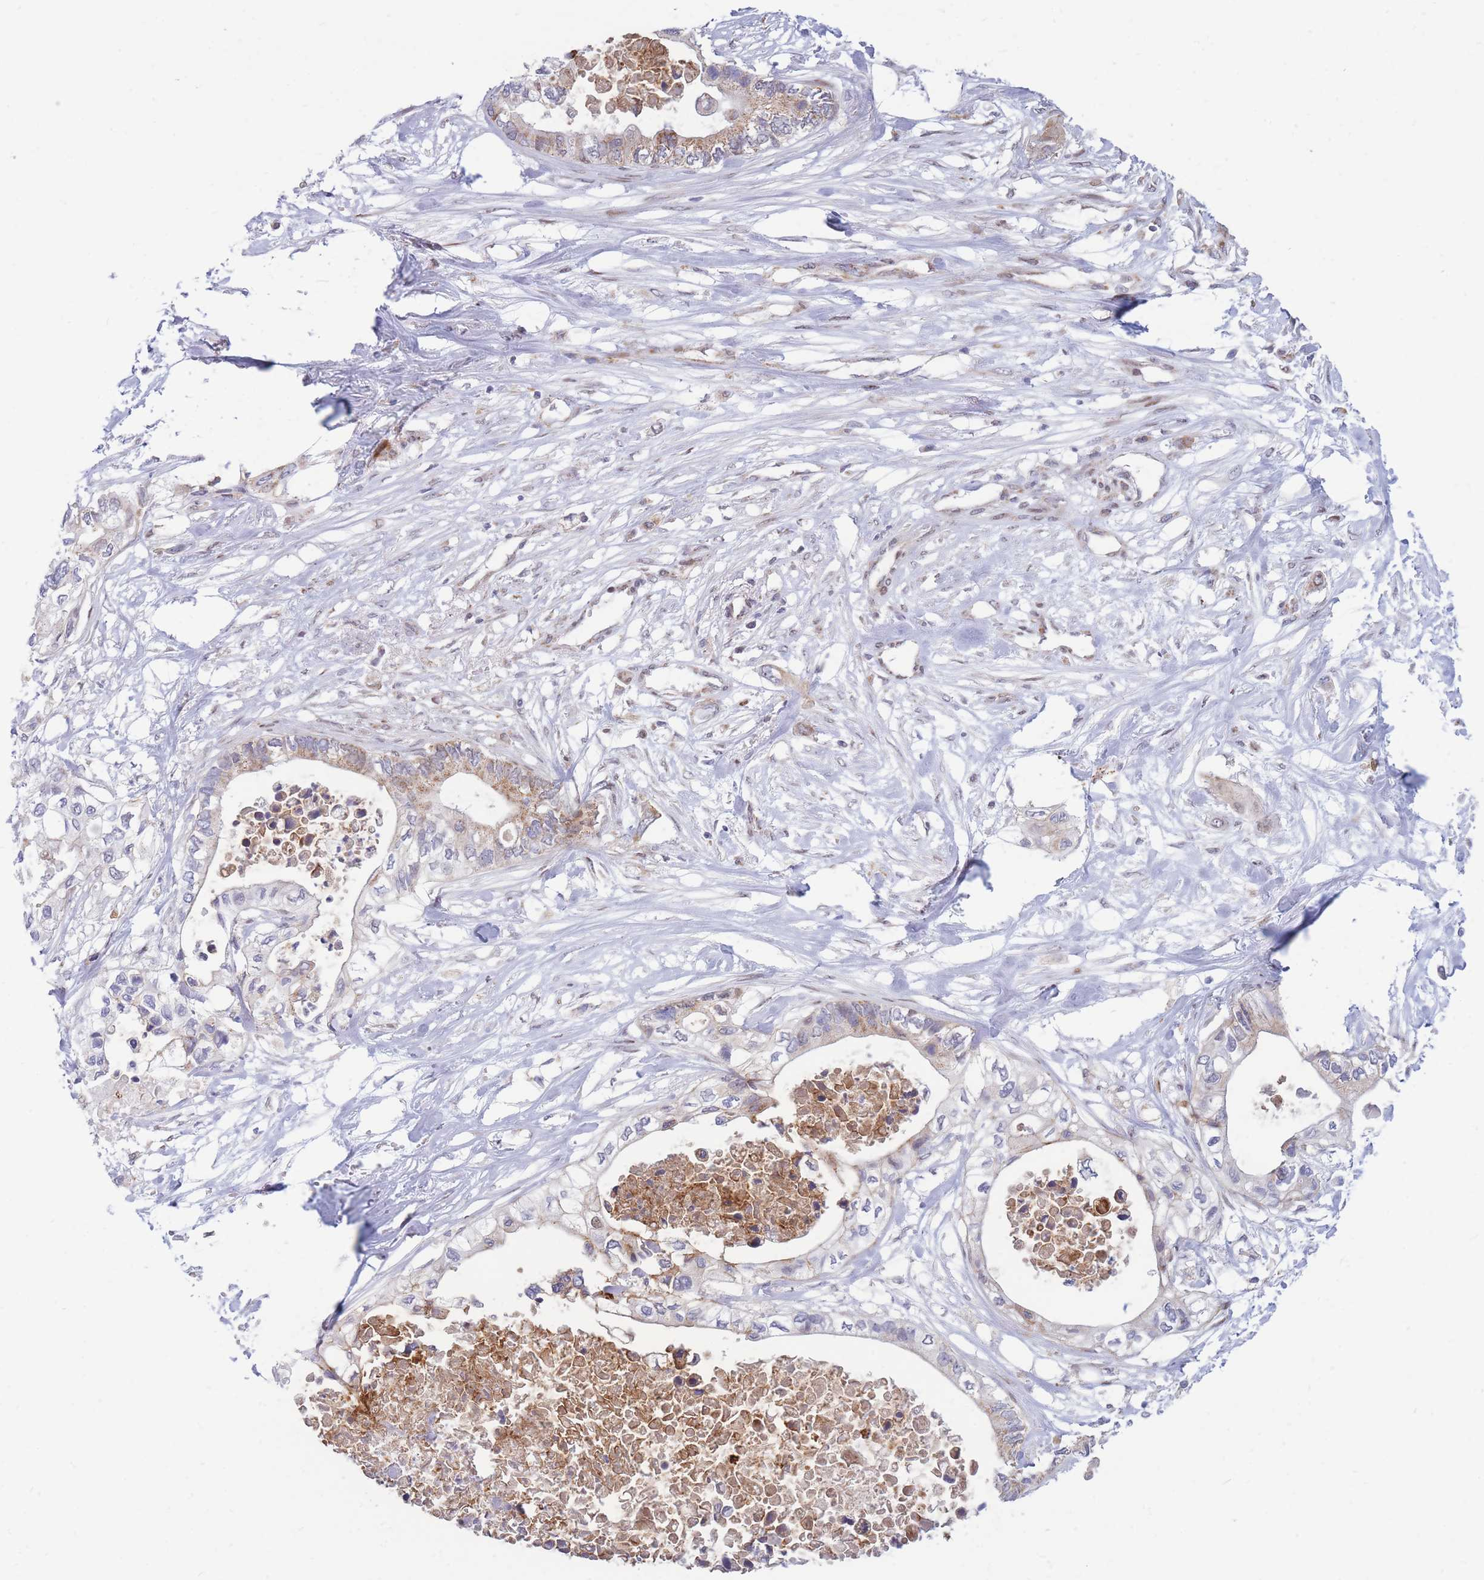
{"staining": {"intensity": "negative", "quantity": "none", "location": "none"}, "tissue": "pancreatic cancer", "cell_type": "Tumor cells", "image_type": "cancer", "snomed": [{"axis": "morphology", "description": "Adenocarcinoma, NOS"}, {"axis": "topography", "description": "Pancreas"}], "caption": "This is an IHC photomicrograph of human pancreatic cancer. There is no expression in tumor cells.", "gene": "MOB4", "patient": {"sex": "female", "age": 63}}